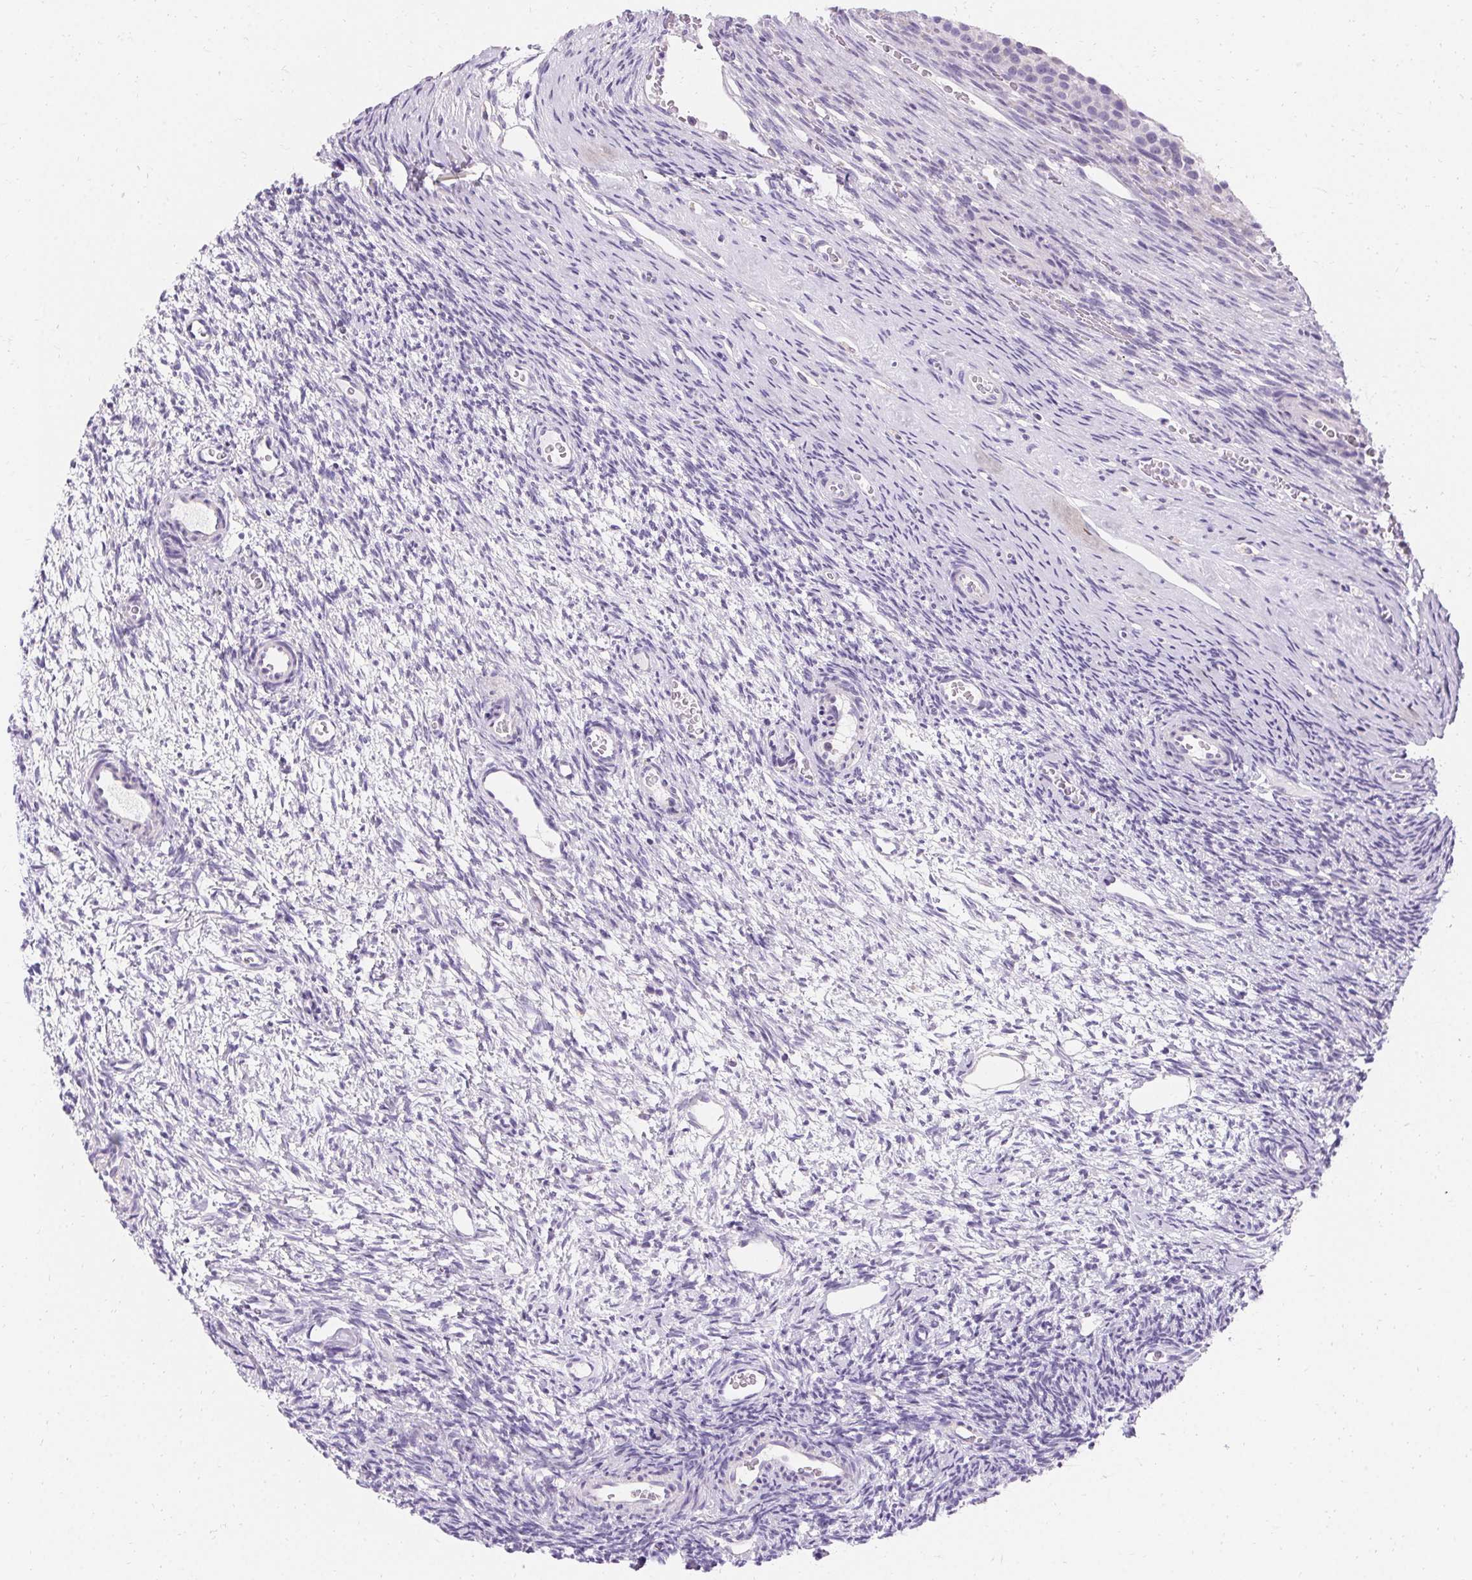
{"staining": {"intensity": "negative", "quantity": "none", "location": "none"}, "tissue": "ovary", "cell_type": "Follicle cells", "image_type": "normal", "snomed": [{"axis": "morphology", "description": "Normal tissue, NOS"}, {"axis": "topography", "description": "Ovary"}], "caption": "A high-resolution image shows immunohistochemistry staining of unremarkable ovary, which exhibits no significant expression in follicle cells.", "gene": "ASGR2", "patient": {"sex": "female", "age": 34}}